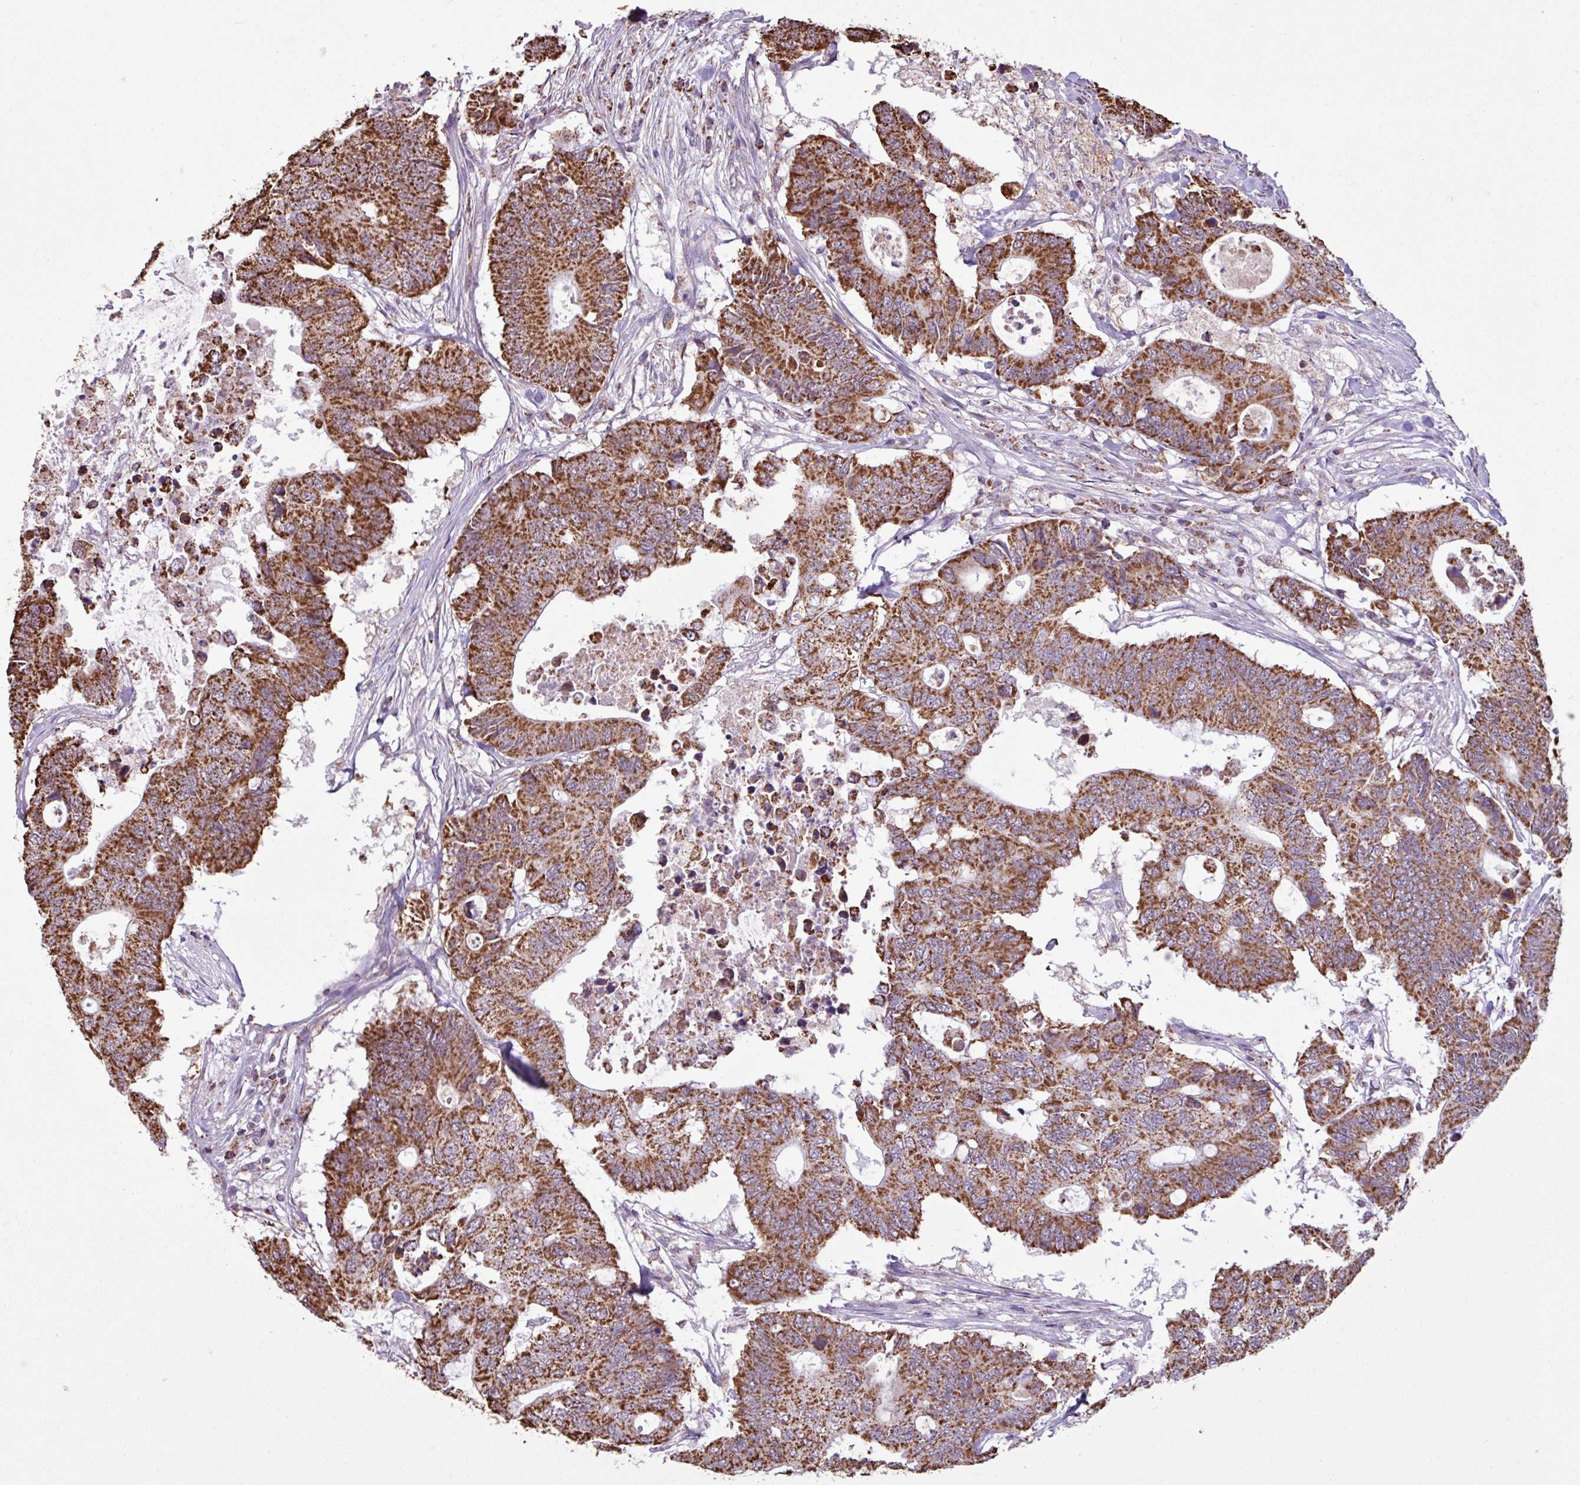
{"staining": {"intensity": "strong", "quantity": ">75%", "location": "cytoplasmic/membranous"}, "tissue": "colorectal cancer", "cell_type": "Tumor cells", "image_type": "cancer", "snomed": [{"axis": "morphology", "description": "Adenocarcinoma, NOS"}, {"axis": "topography", "description": "Colon"}], "caption": "A micrograph showing strong cytoplasmic/membranous staining in about >75% of tumor cells in colorectal cancer (adenocarcinoma), as visualized by brown immunohistochemical staining.", "gene": "ALG8", "patient": {"sex": "male", "age": 71}}